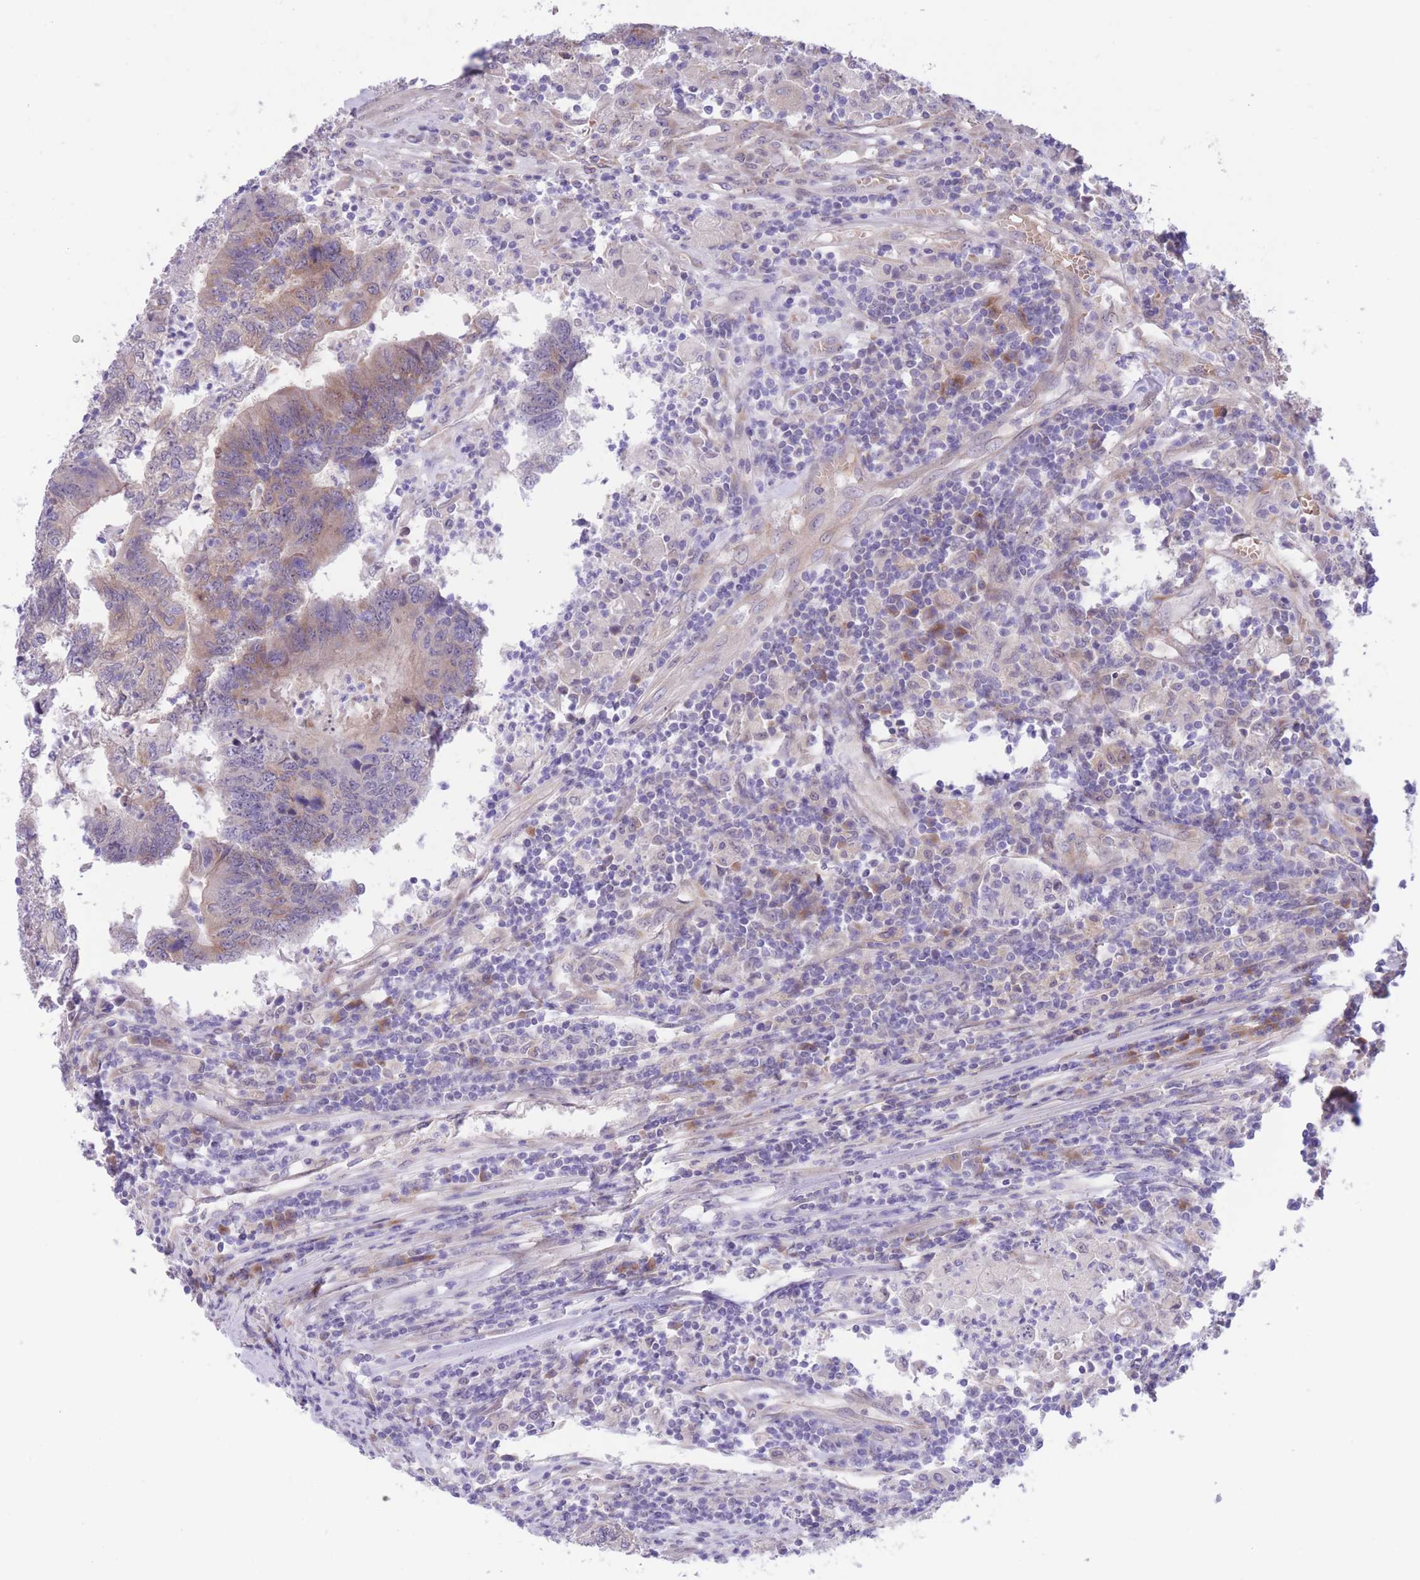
{"staining": {"intensity": "weak", "quantity": "<25%", "location": "cytoplasmic/membranous"}, "tissue": "colorectal cancer", "cell_type": "Tumor cells", "image_type": "cancer", "snomed": [{"axis": "morphology", "description": "Adenocarcinoma, NOS"}, {"axis": "topography", "description": "Colon"}], "caption": "An immunohistochemistry (IHC) image of colorectal adenocarcinoma is shown. There is no staining in tumor cells of colorectal adenocarcinoma. (DAB immunohistochemistry with hematoxylin counter stain).", "gene": "WWOX", "patient": {"sex": "female", "age": 48}}